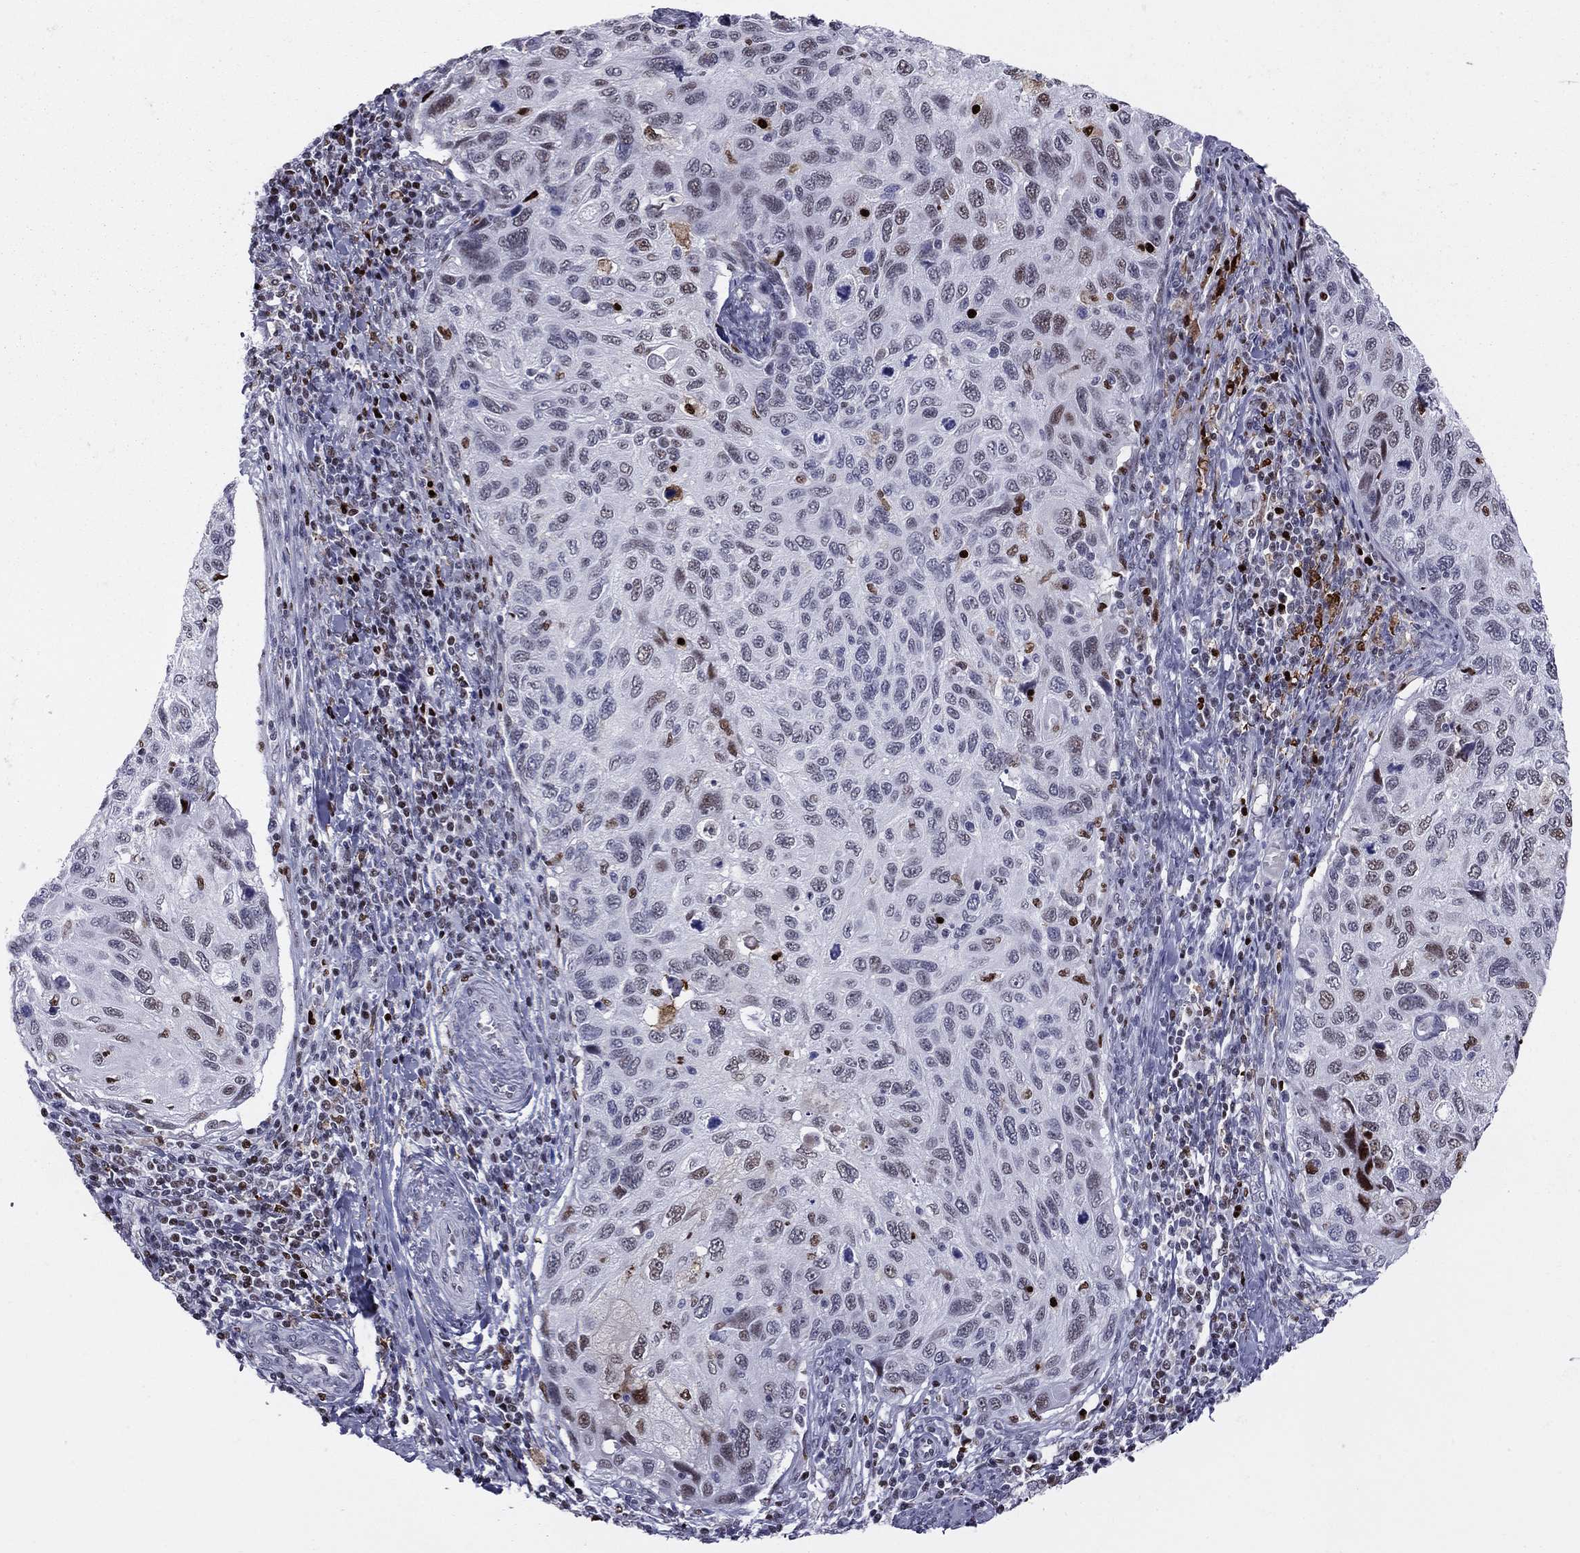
{"staining": {"intensity": "moderate", "quantity": "<25%", "location": "nuclear"}, "tissue": "cervical cancer", "cell_type": "Tumor cells", "image_type": "cancer", "snomed": [{"axis": "morphology", "description": "Squamous cell carcinoma, NOS"}, {"axis": "topography", "description": "Cervix"}], "caption": "The micrograph shows immunohistochemical staining of cervical cancer. There is moderate nuclear staining is appreciated in about <25% of tumor cells.", "gene": "PCGF3", "patient": {"sex": "female", "age": 70}}